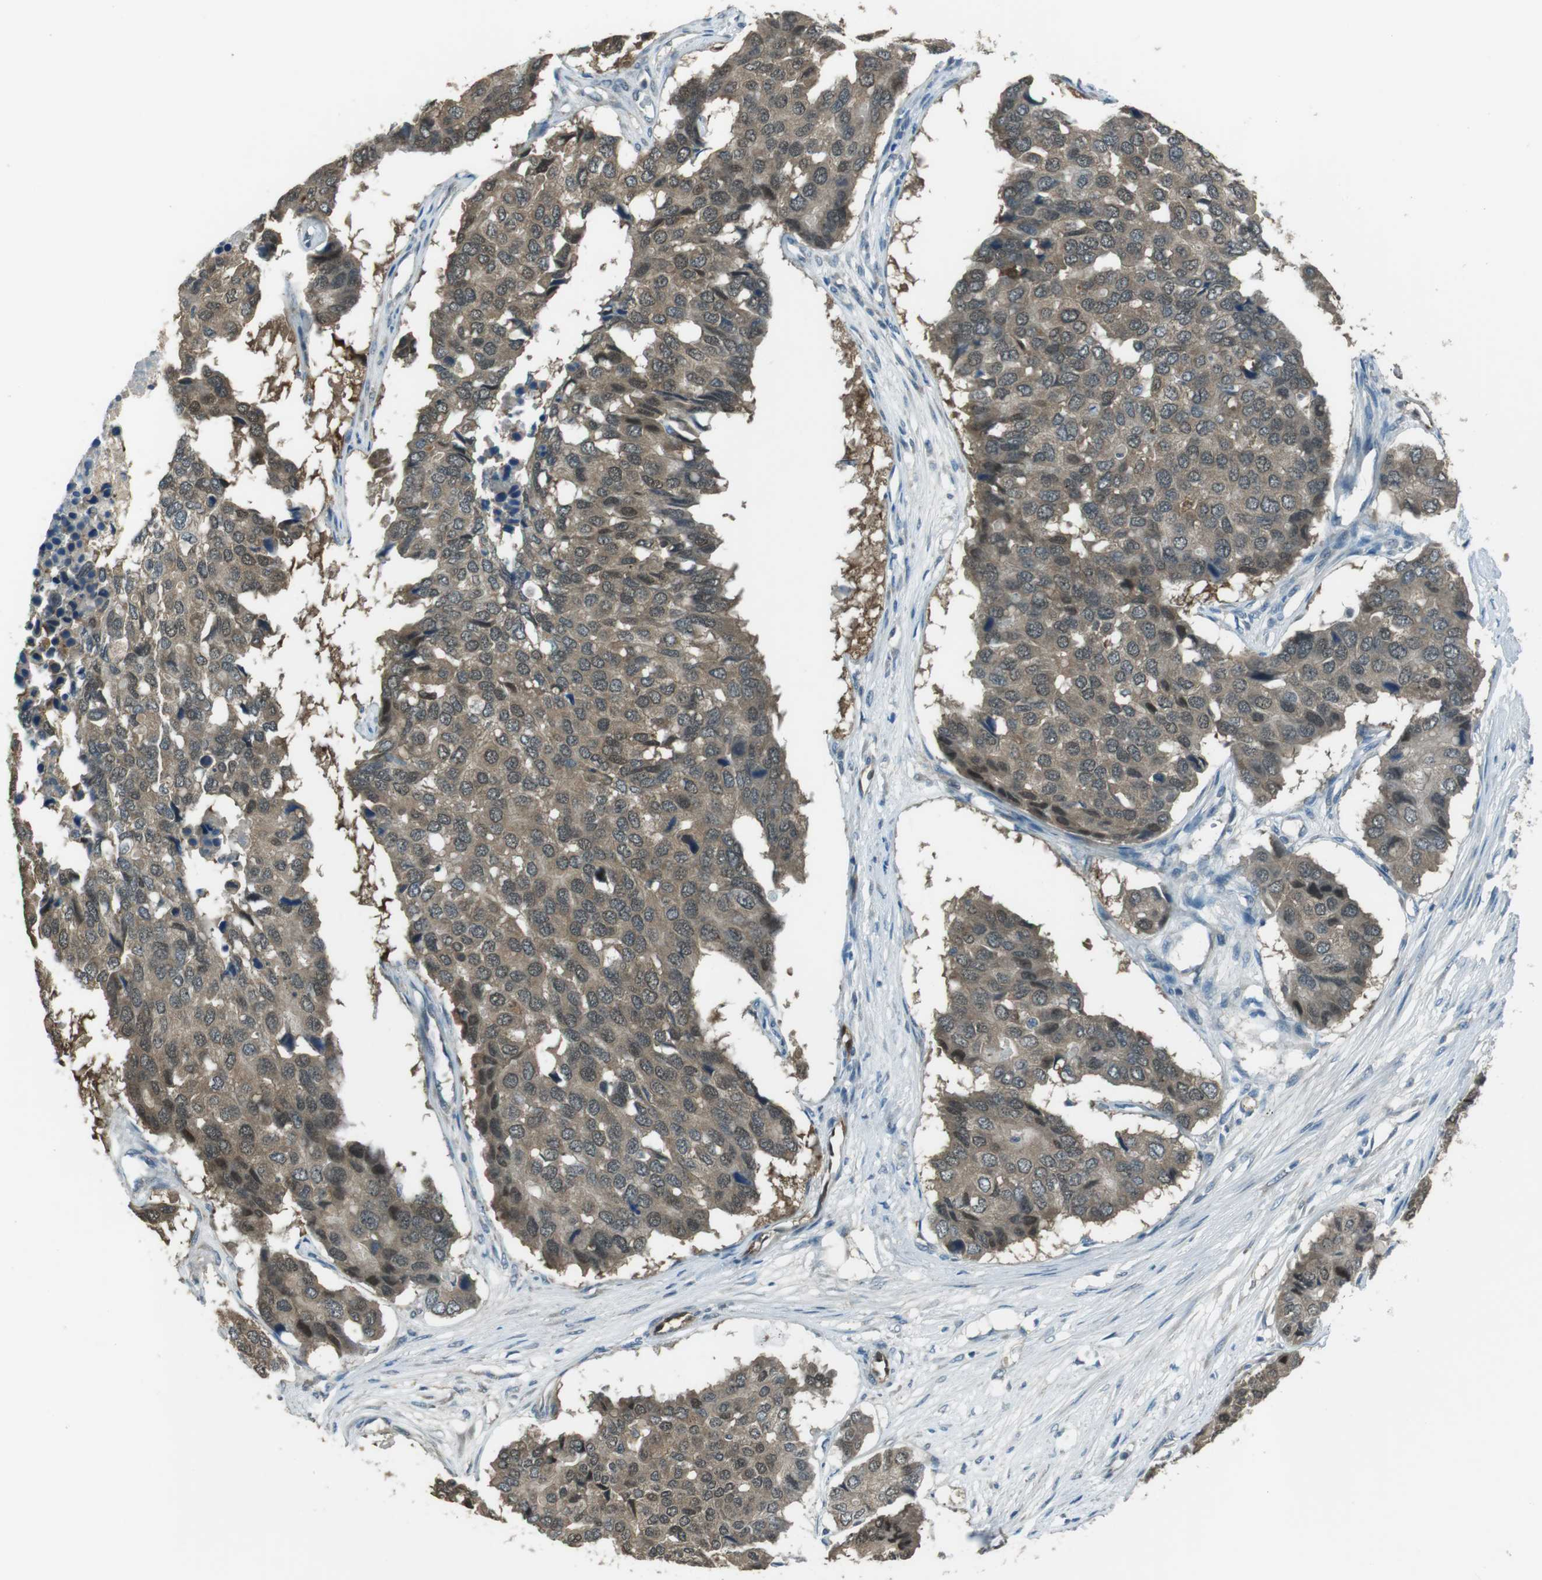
{"staining": {"intensity": "weak", "quantity": ">75%", "location": "cytoplasmic/membranous"}, "tissue": "pancreatic cancer", "cell_type": "Tumor cells", "image_type": "cancer", "snomed": [{"axis": "morphology", "description": "Adenocarcinoma, NOS"}, {"axis": "topography", "description": "Pancreas"}], "caption": "Weak cytoplasmic/membranous expression is appreciated in approximately >75% of tumor cells in pancreatic cancer (adenocarcinoma).", "gene": "MFAP3", "patient": {"sex": "male", "age": 50}}